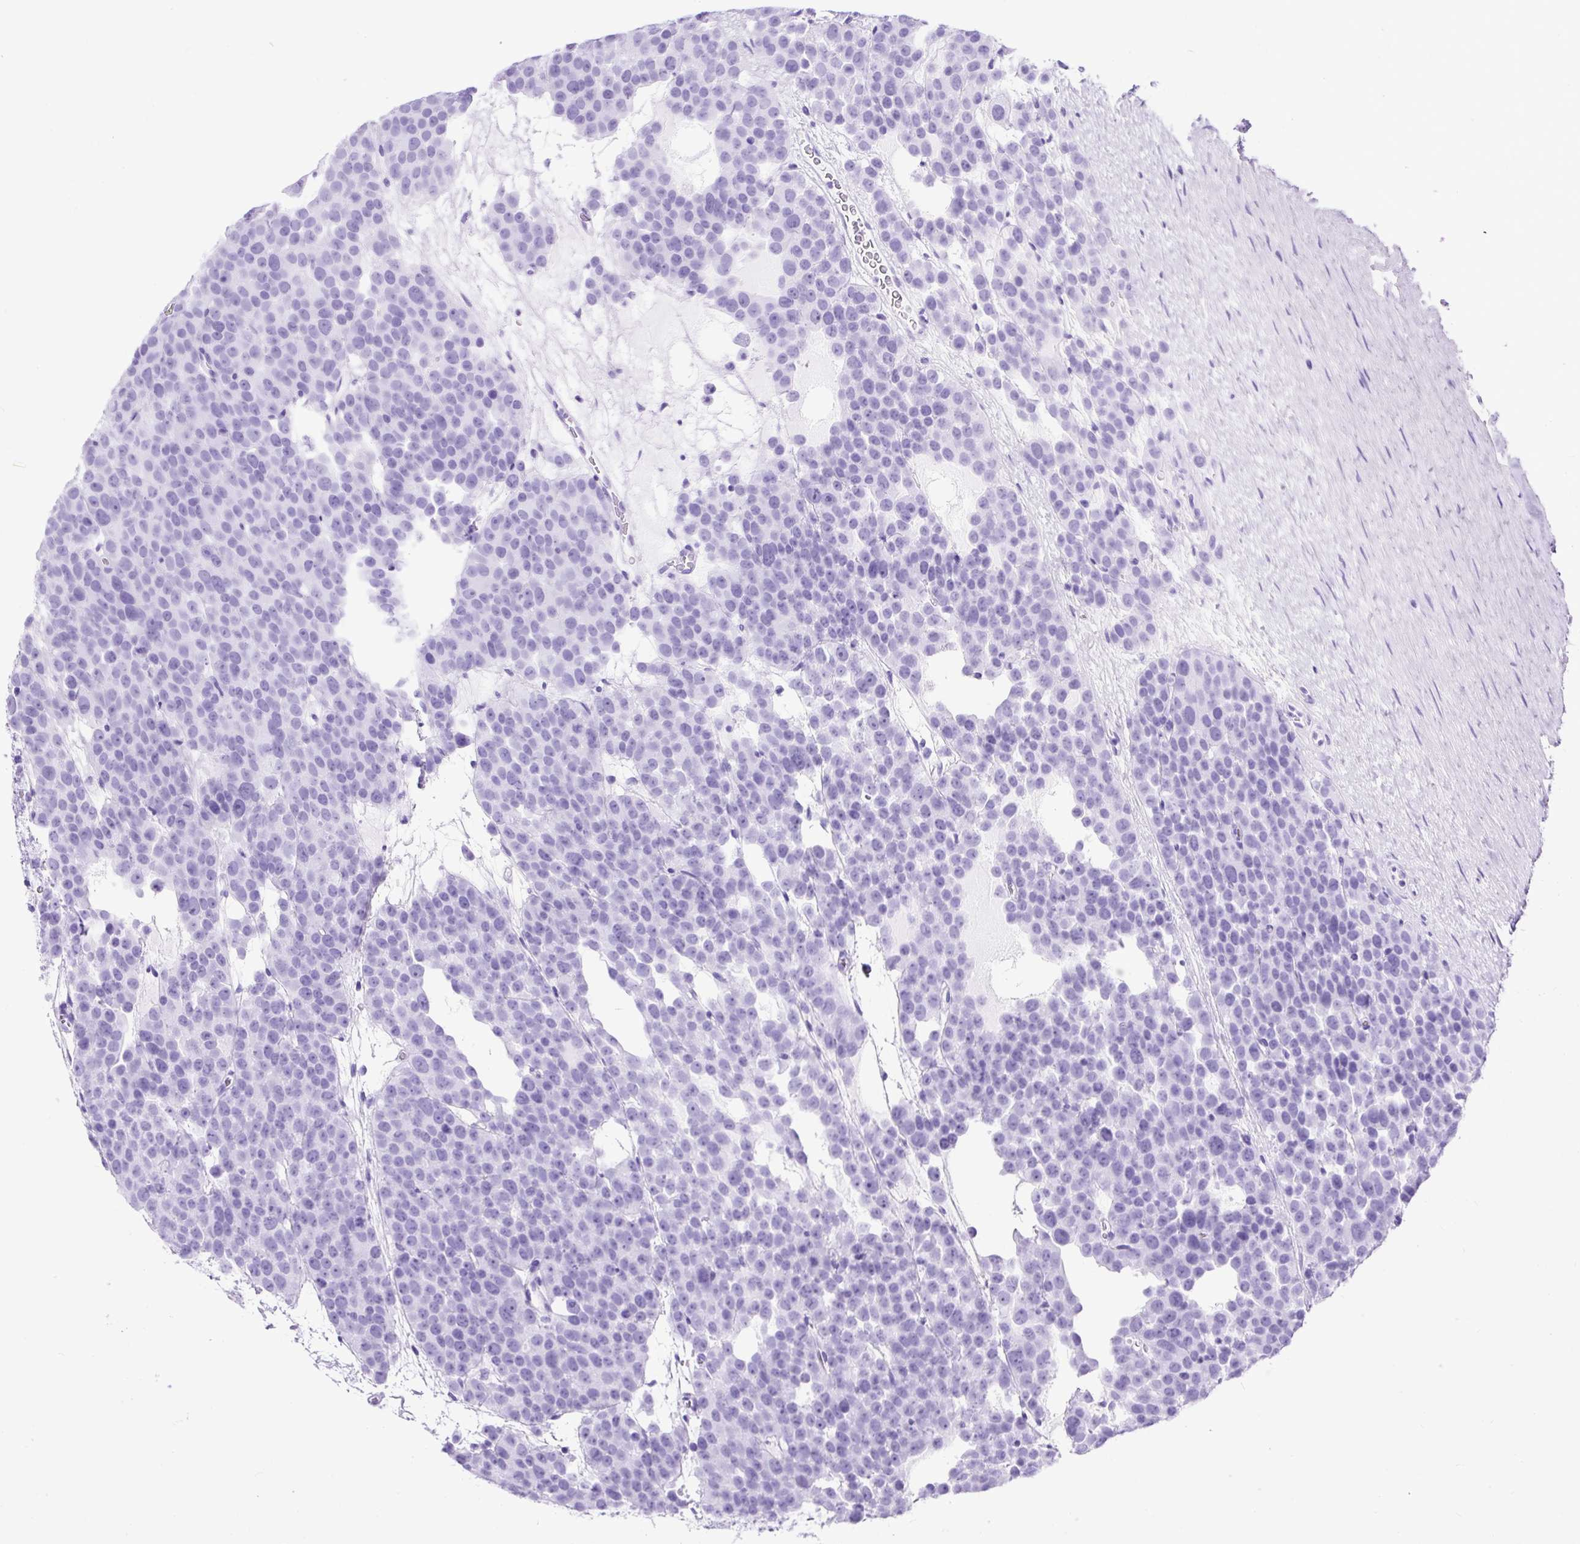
{"staining": {"intensity": "negative", "quantity": "none", "location": "none"}, "tissue": "testis cancer", "cell_type": "Tumor cells", "image_type": "cancer", "snomed": [{"axis": "morphology", "description": "Seminoma, NOS"}, {"axis": "topography", "description": "Testis"}], "caption": "A photomicrograph of human testis seminoma is negative for staining in tumor cells.", "gene": "CEL", "patient": {"sex": "male", "age": 71}}